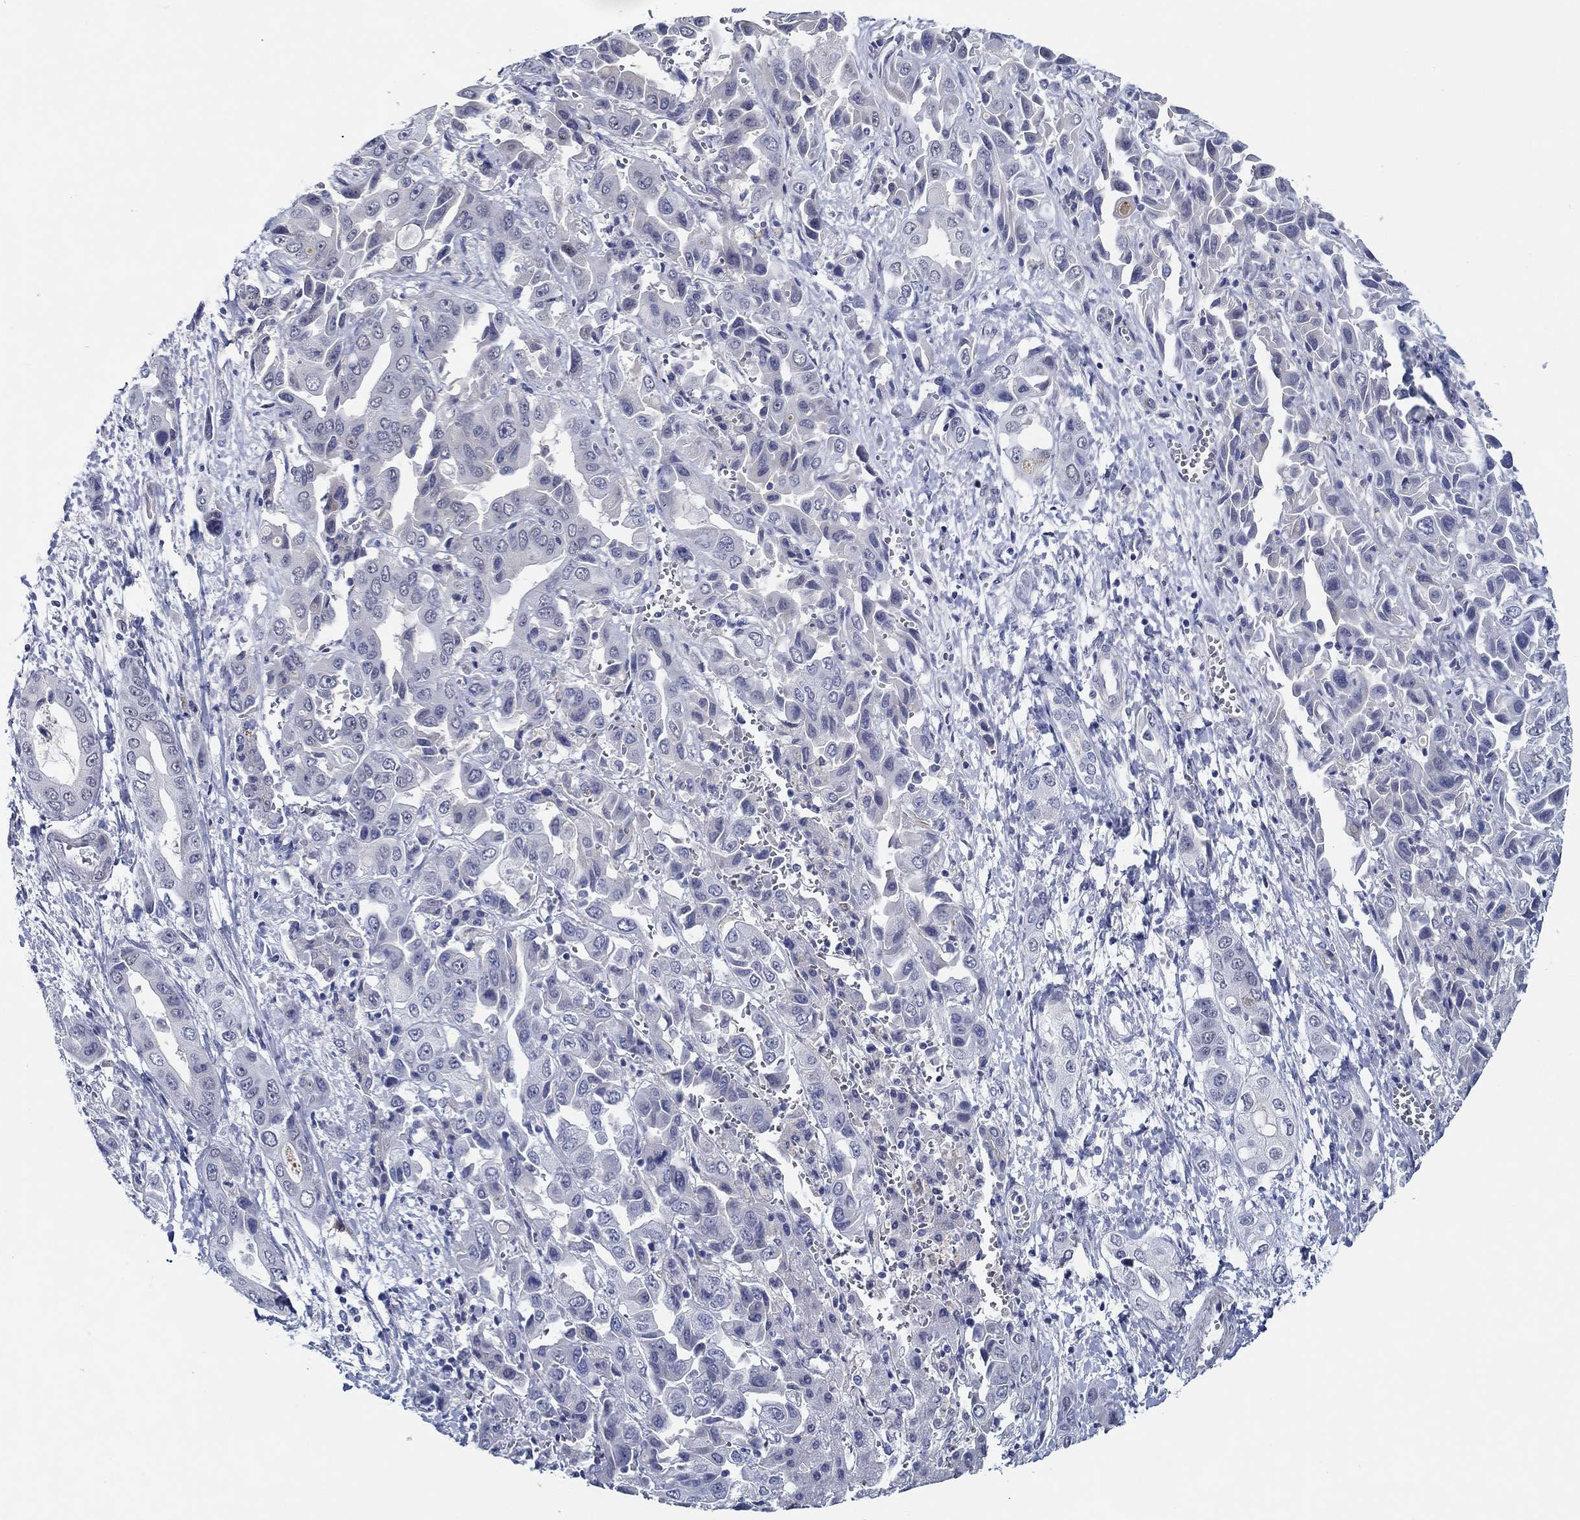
{"staining": {"intensity": "negative", "quantity": "none", "location": "none"}, "tissue": "liver cancer", "cell_type": "Tumor cells", "image_type": "cancer", "snomed": [{"axis": "morphology", "description": "Cholangiocarcinoma"}, {"axis": "topography", "description": "Liver"}], "caption": "This is an immunohistochemistry image of human liver cancer. There is no expression in tumor cells.", "gene": "SLC34A1", "patient": {"sex": "female", "age": 52}}